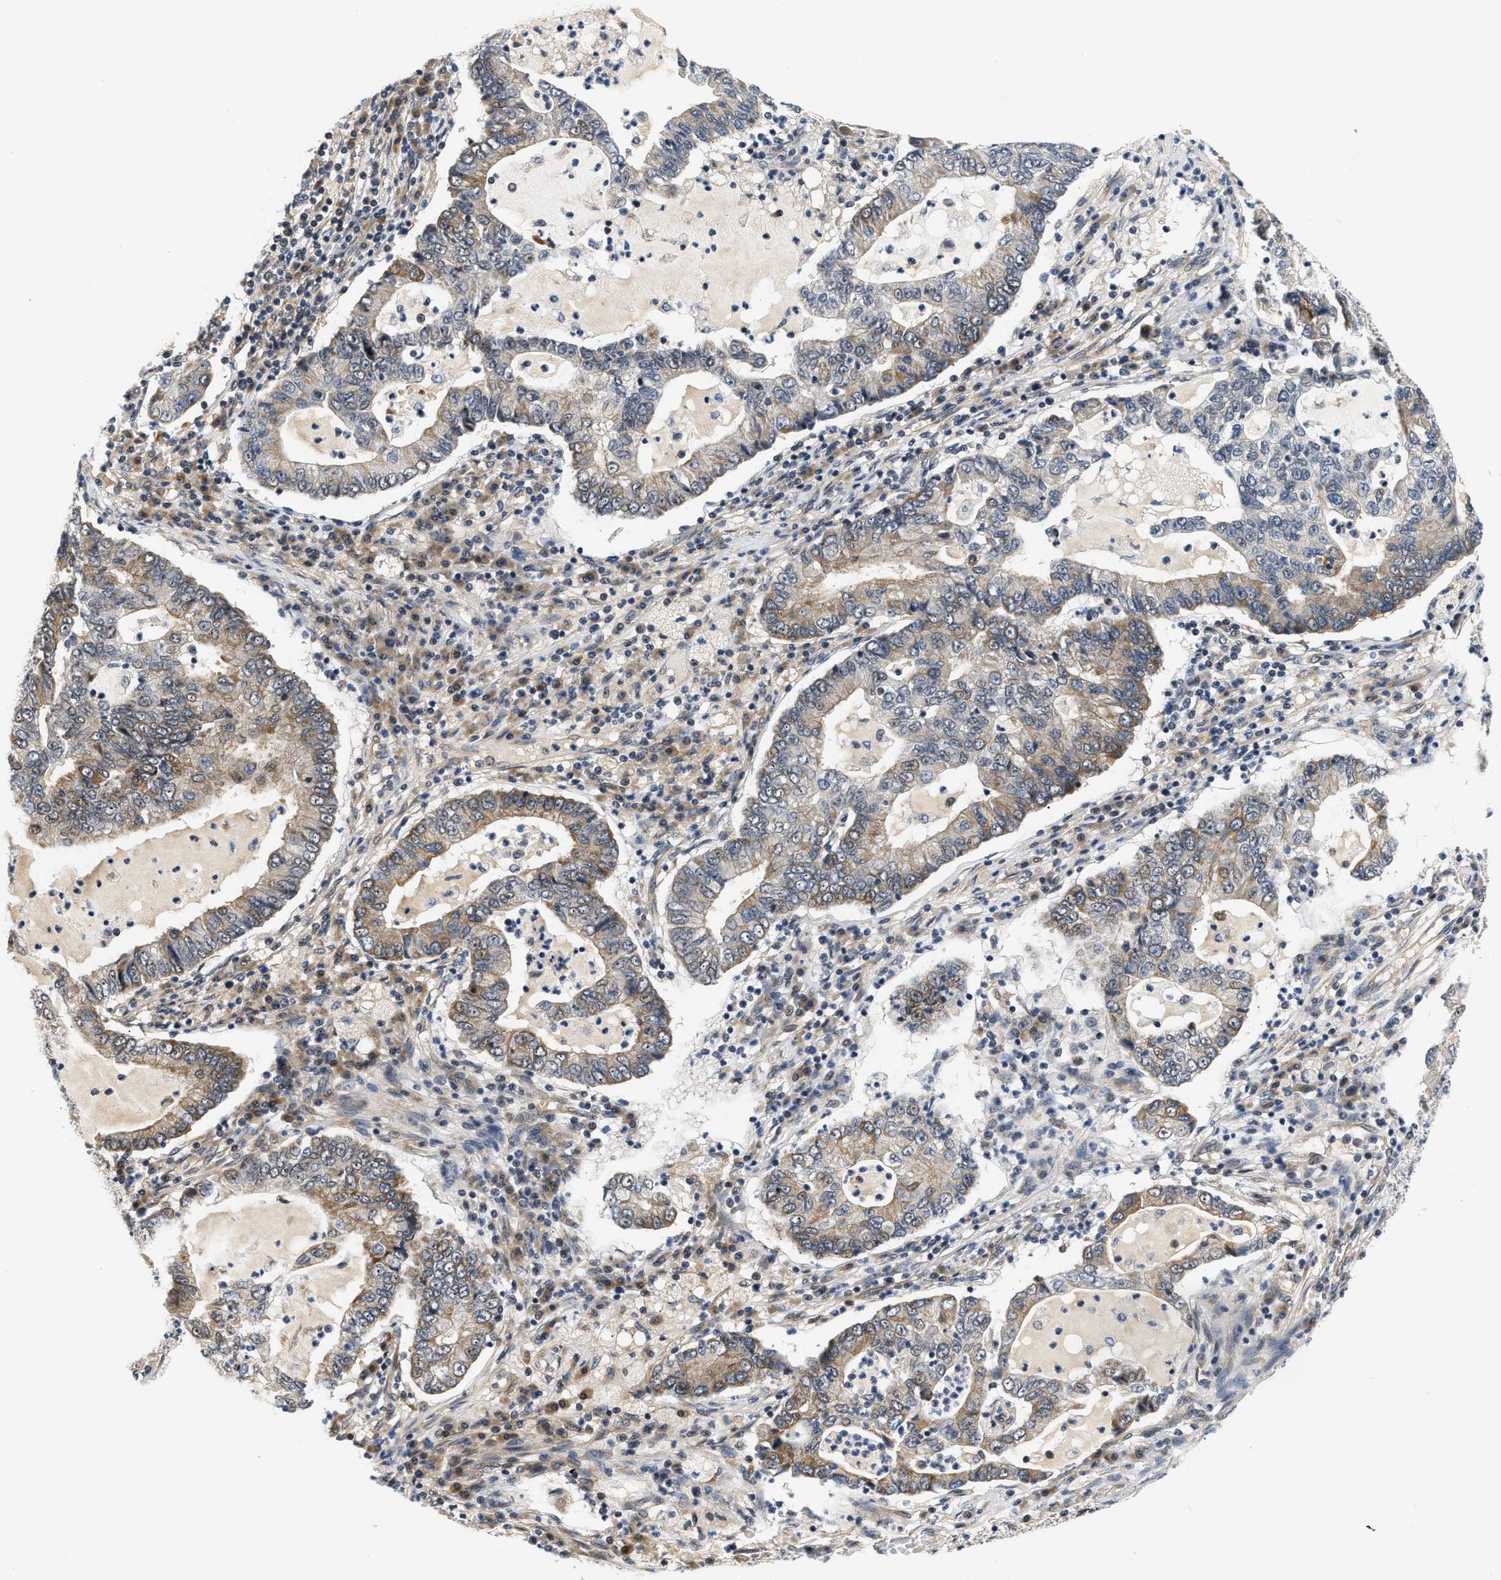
{"staining": {"intensity": "moderate", "quantity": "25%-75%", "location": "cytoplasmic/membranous"}, "tissue": "lung cancer", "cell_type": "Tumor cells", "image_type": "cancer", "snomed": [{"axis": "morphology", "description": "Adenocarcinoma, NOS"}, {"axis": "topography", "description": "Lung"}], "caption": "Immunohistochemistry (IHC) (DAB (3,3'-diaminobenzidine)) staining of human lung cancer reveals moderate cytoplasmic/membranous protein positivity in about 25%-75% of tumor cells.", "gene": "TNIP2", "patient": {"sex": "female", "age": 51}}